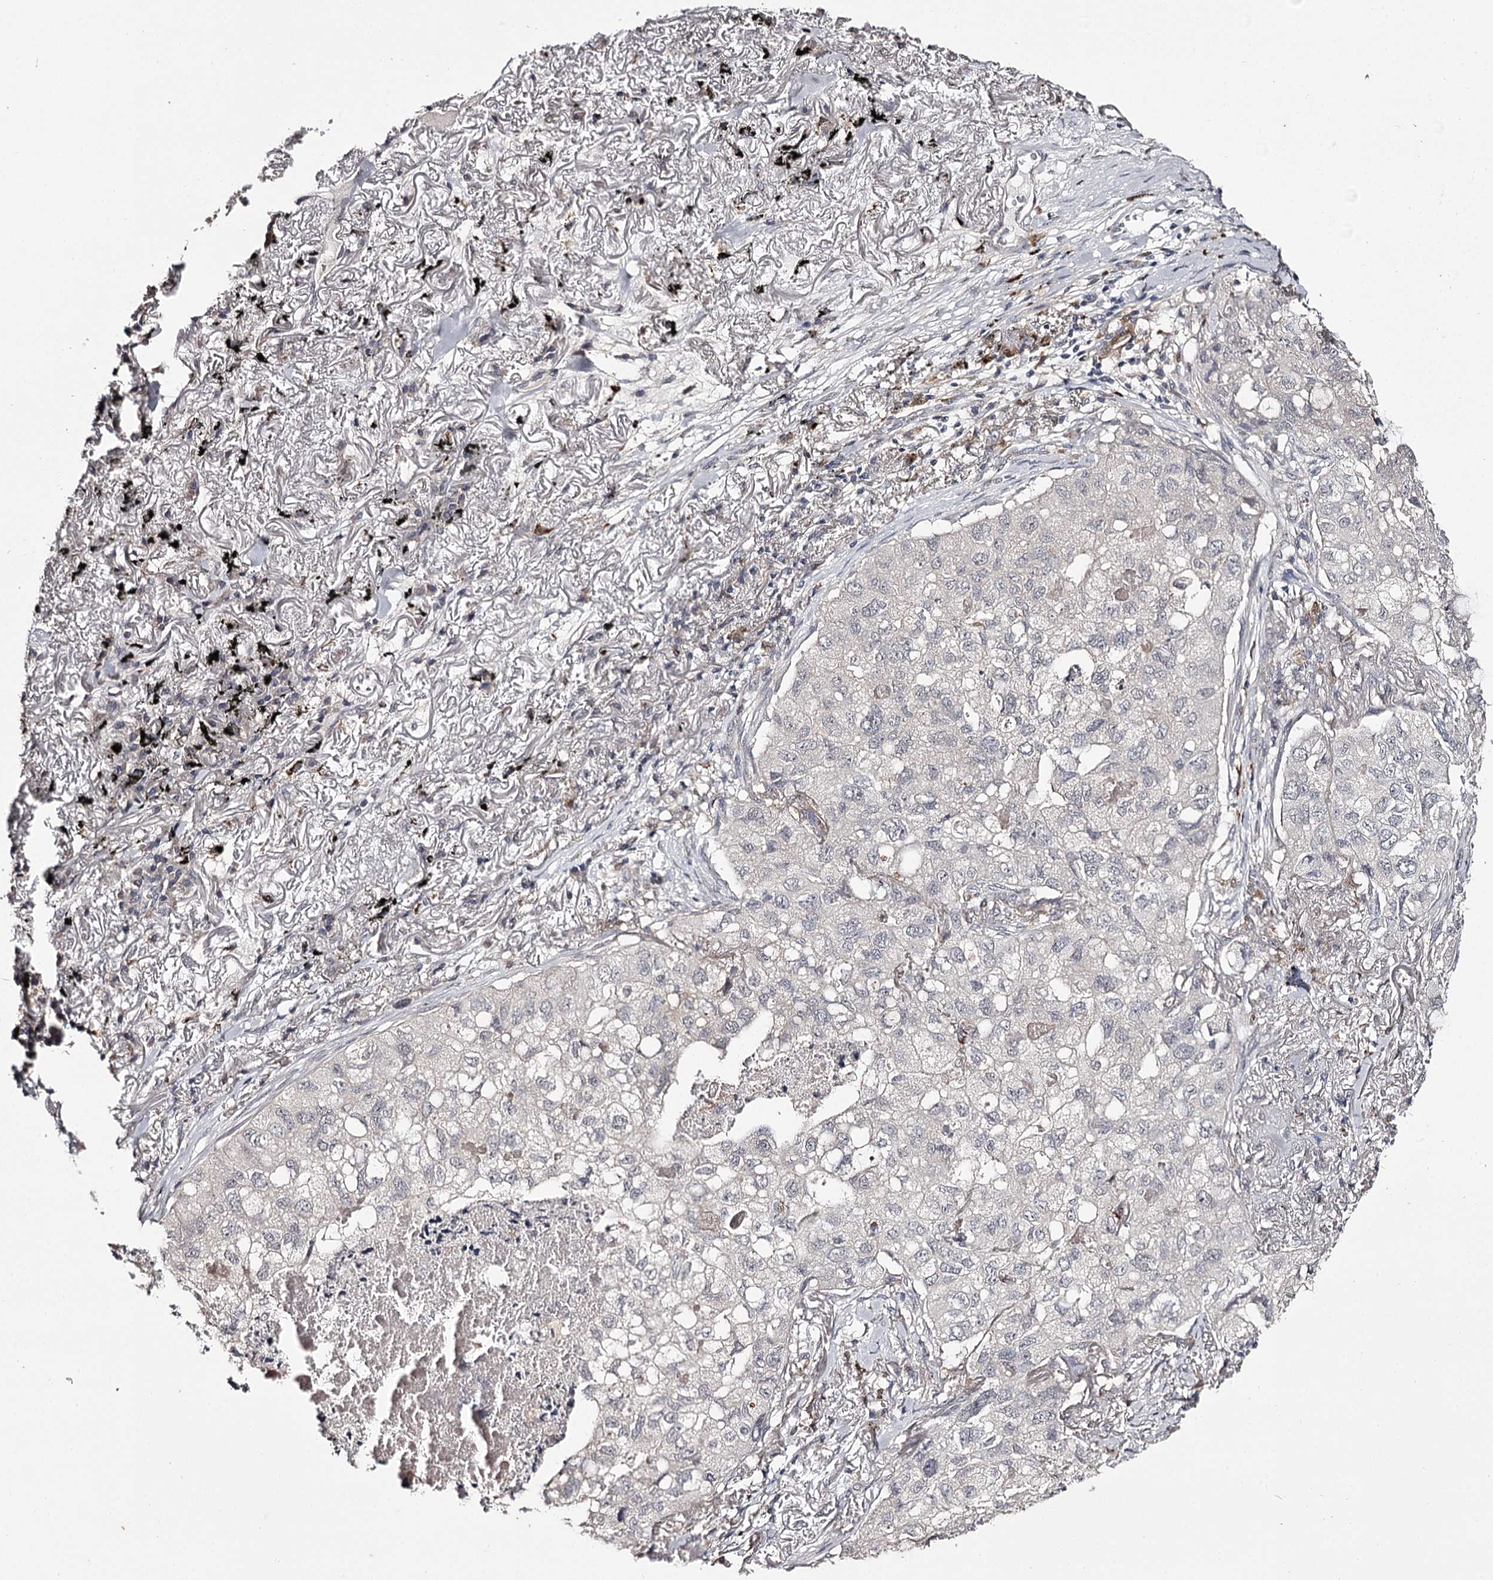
{"staining": {"intensity": "negative", "quantity": "none", "location": "none"}, "tissue": "lung cancer", "cell_type": "Tumor cells", "image_type": "cancer", "snomed": [{"axis": "morphology", "description": "Adenocarcinoma, NOS"}, {"axis": "topography", "description": "Lung"}], "caption": "Histopathology image shows no significant protein staining in tumor cells of lung adenocarcinoma. The staining is performed using DAB brown chromogen with nuclei counter-stained in using hematoxylin.", "gene": "SLC32A1", "patient": {"sex": "male", "age": 65}}